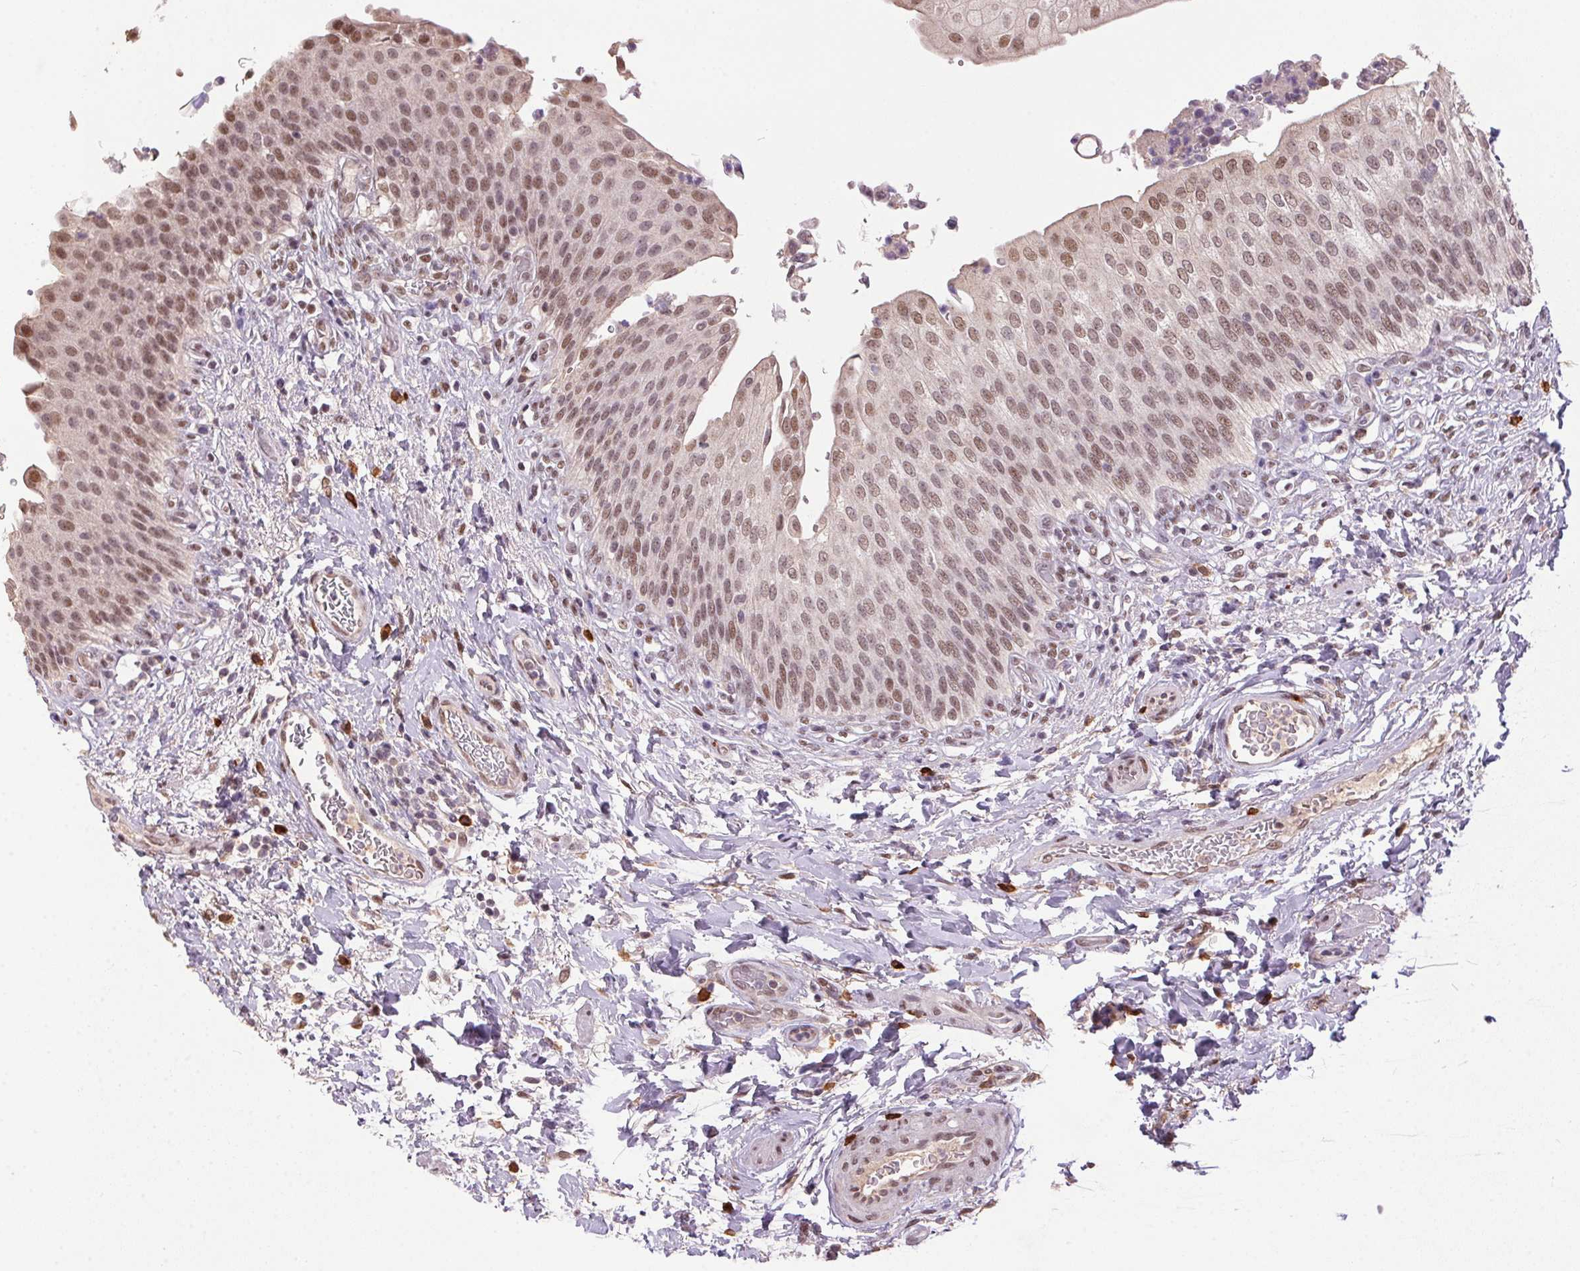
{"staining": {"intensity": "moderate", "quantity": ">75%", "location": "nuclear"}, "tissue": "urinary bladder", "cell_type": "Urothelial cells", "image_type": "normal", "snomed": [{"axis": "morphology", "description": "Normal tissue, NOS"}, {"axis": "topography", "description": "Urinary bladder"}, {"axis": "topography", "description": "Peripheral nerve tissue"}], "caption": "DAB (3,3'-diaminobenzidine) immunohistochemical staining of unremarkable human urinary bladder demonstrates moderate nuclear protein staining in about >75% of urothelial cells.", "gene": "ZBTB4", "patient": {"sex": "female", "age": 60}}